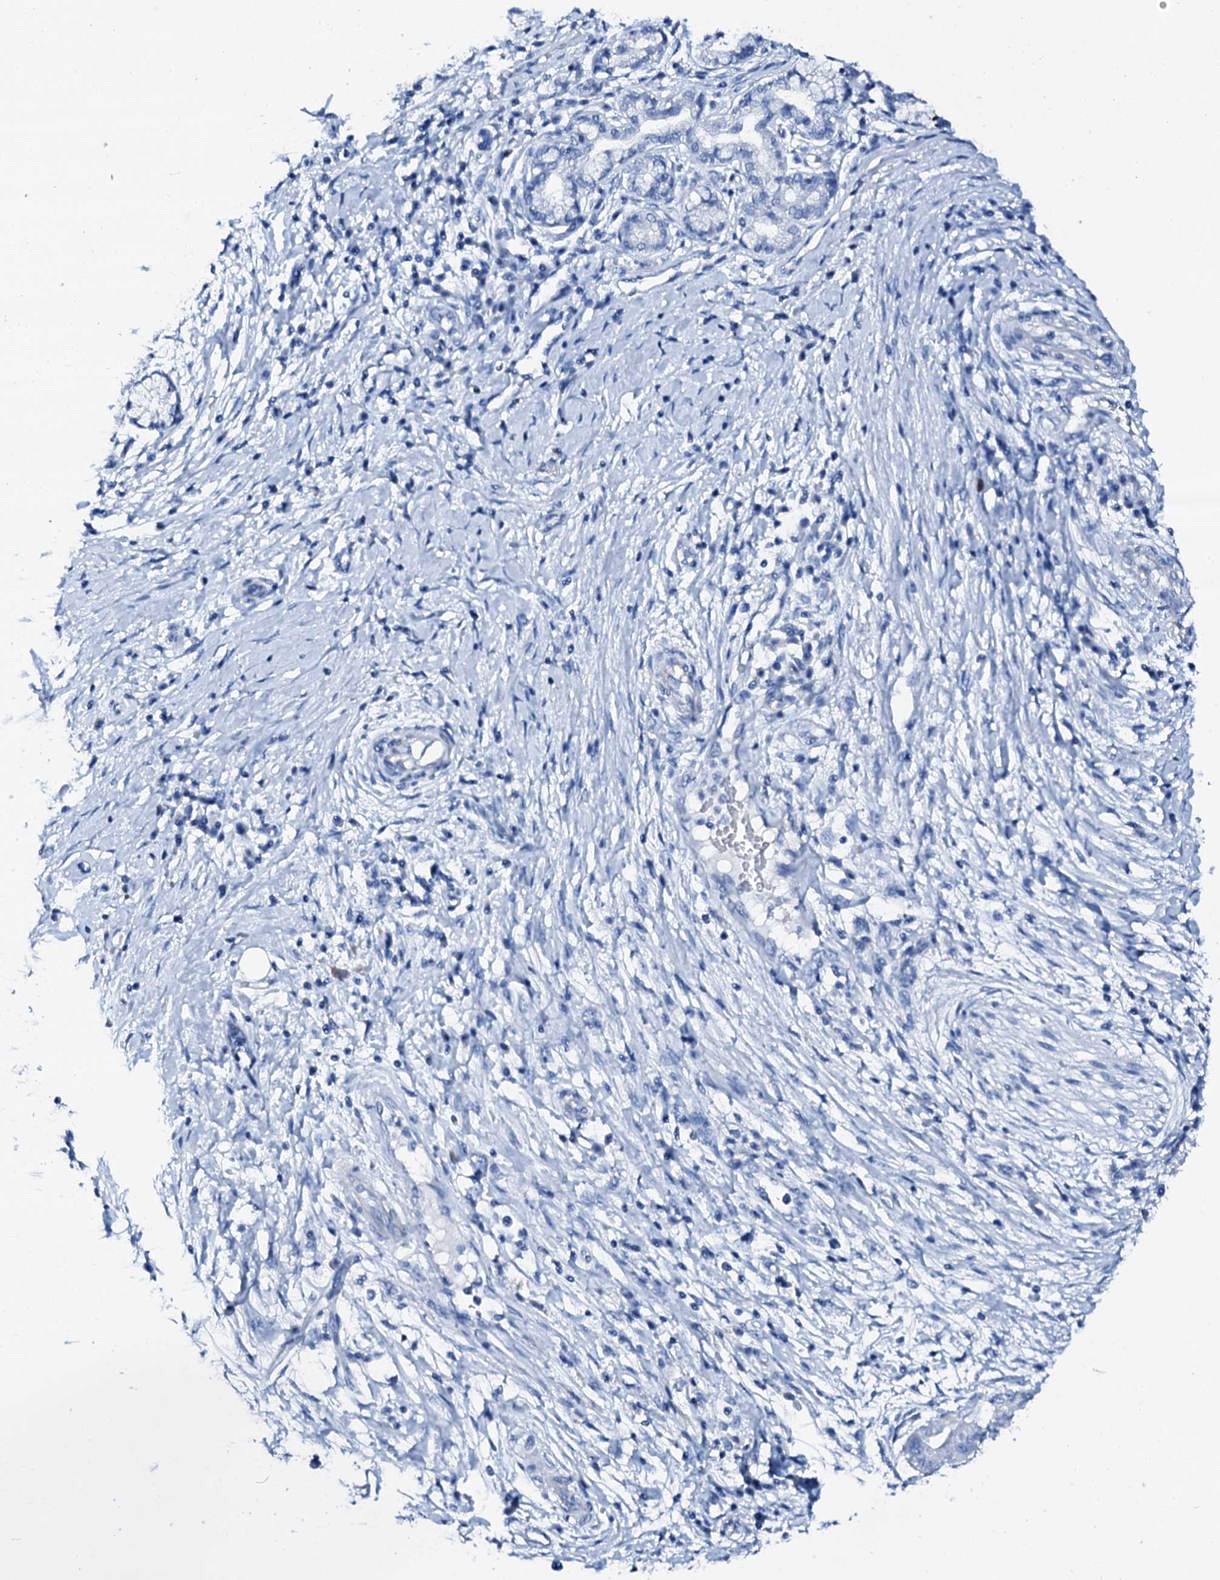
{"staining": {"intensity": "negative", "quantity": "none", "location": "none"}, "tissue": "pancreatic cancer", "cell_type": "Tumor cells", "image_type": "cancer", "snomed": [{"axis": "morphology", "description": "Adenocarcinoma, NOS"}, {"axis": "topography", "description": "Pancreas"}], "caption": "This is an immunohistochemistry micrograph of human pancreatic adenocarcinoma. There is no staining in tumor cells.", "gene": "PTH", "patient": {"sex": "male", "age": 68}}